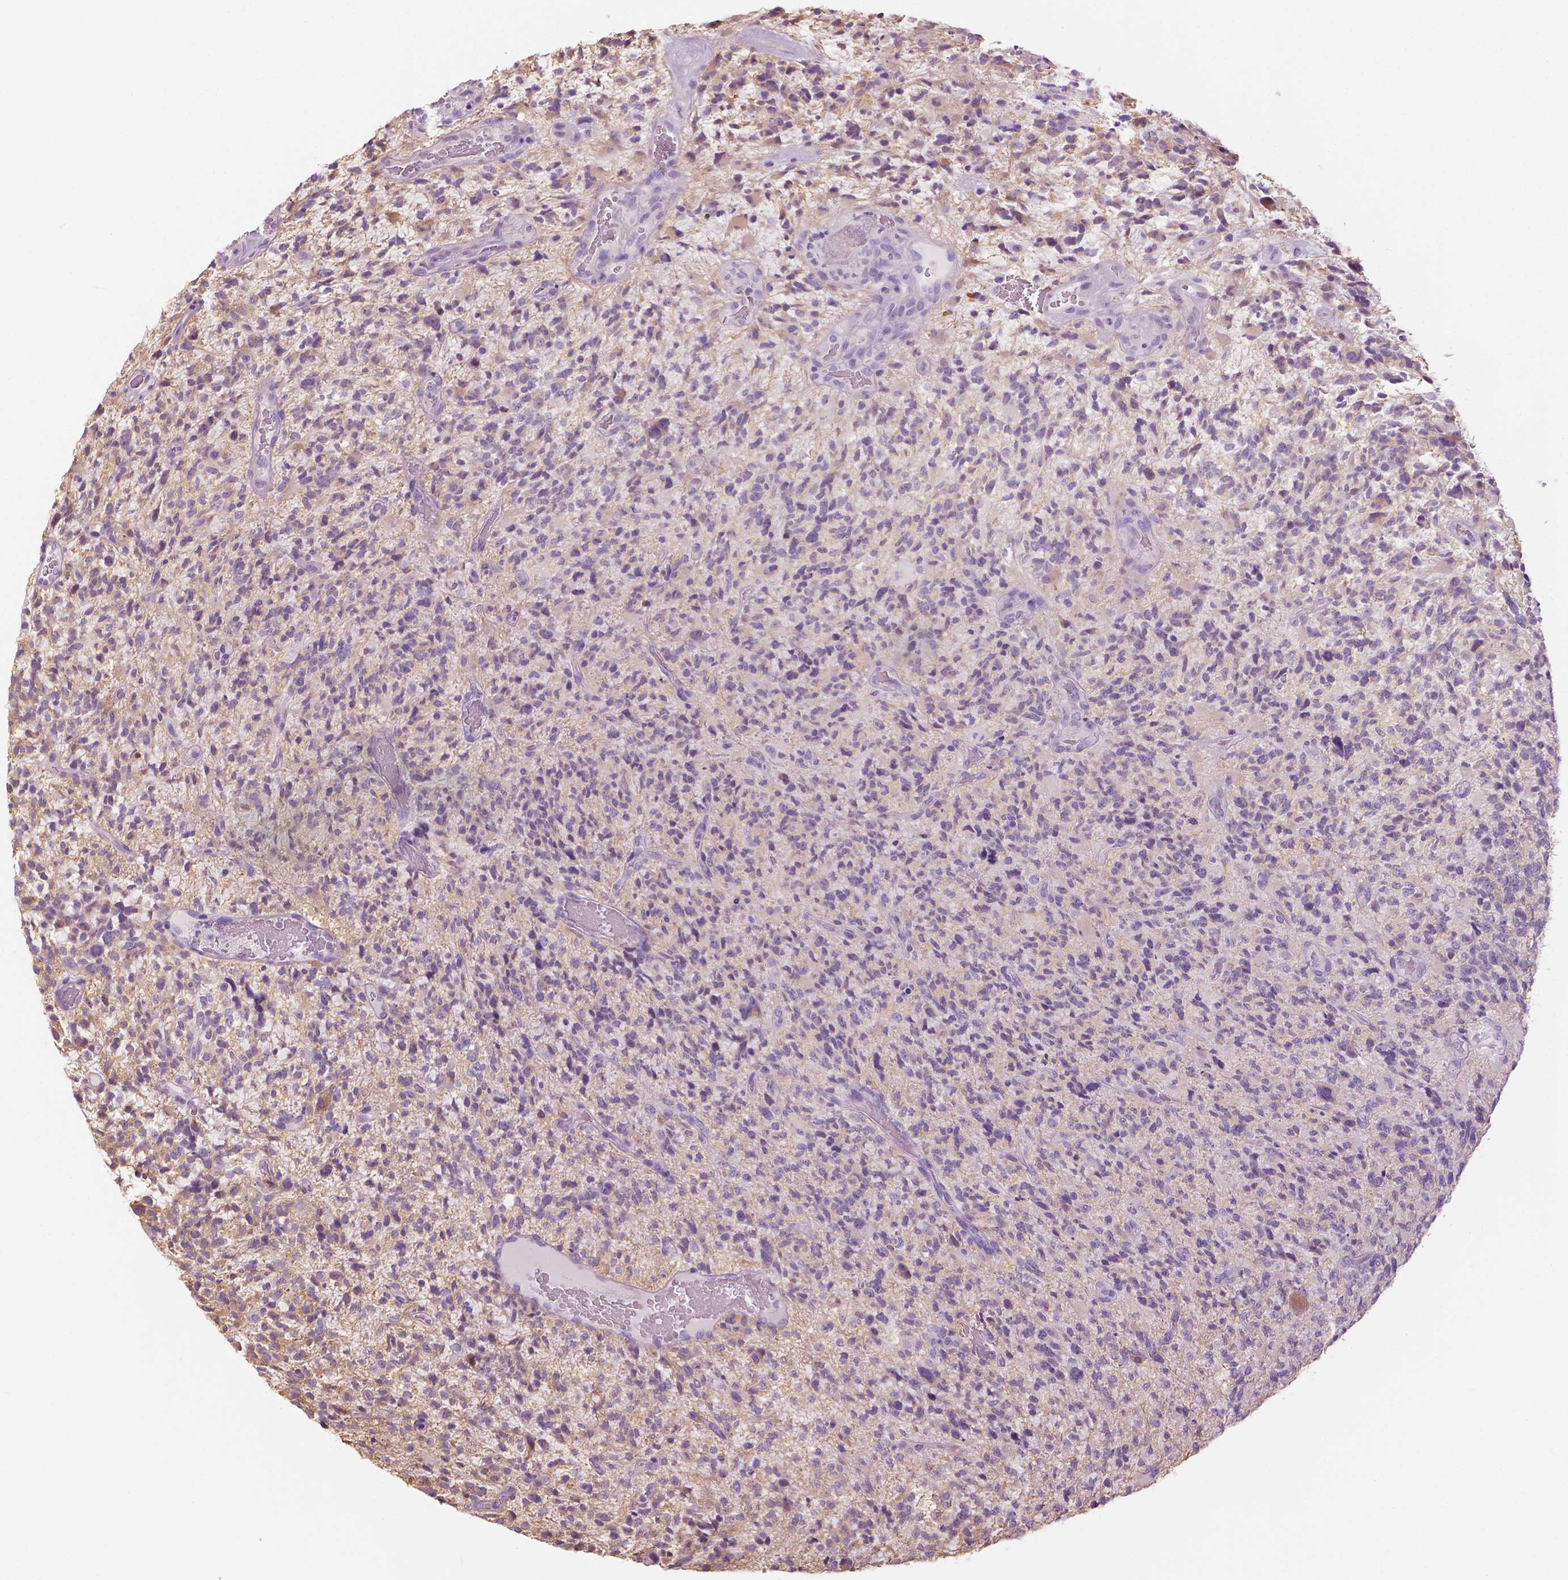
{"staining": {"intensity": "negative", "quantity": "none", "location": "none"}, "tissue": "glioma", "cell_type": "Tumor cells", "image_type": "cancer", "snomed": [{"axis": "morphology", "description": "Glioma, malignant, High grade"}, {"axis": "topography", "description": "Brain"}], "caption": "Tumor cells show no significant protein staining in glioma.", "gene": "SLC24A1", "patient": {"sex": "female", "age": 71}}